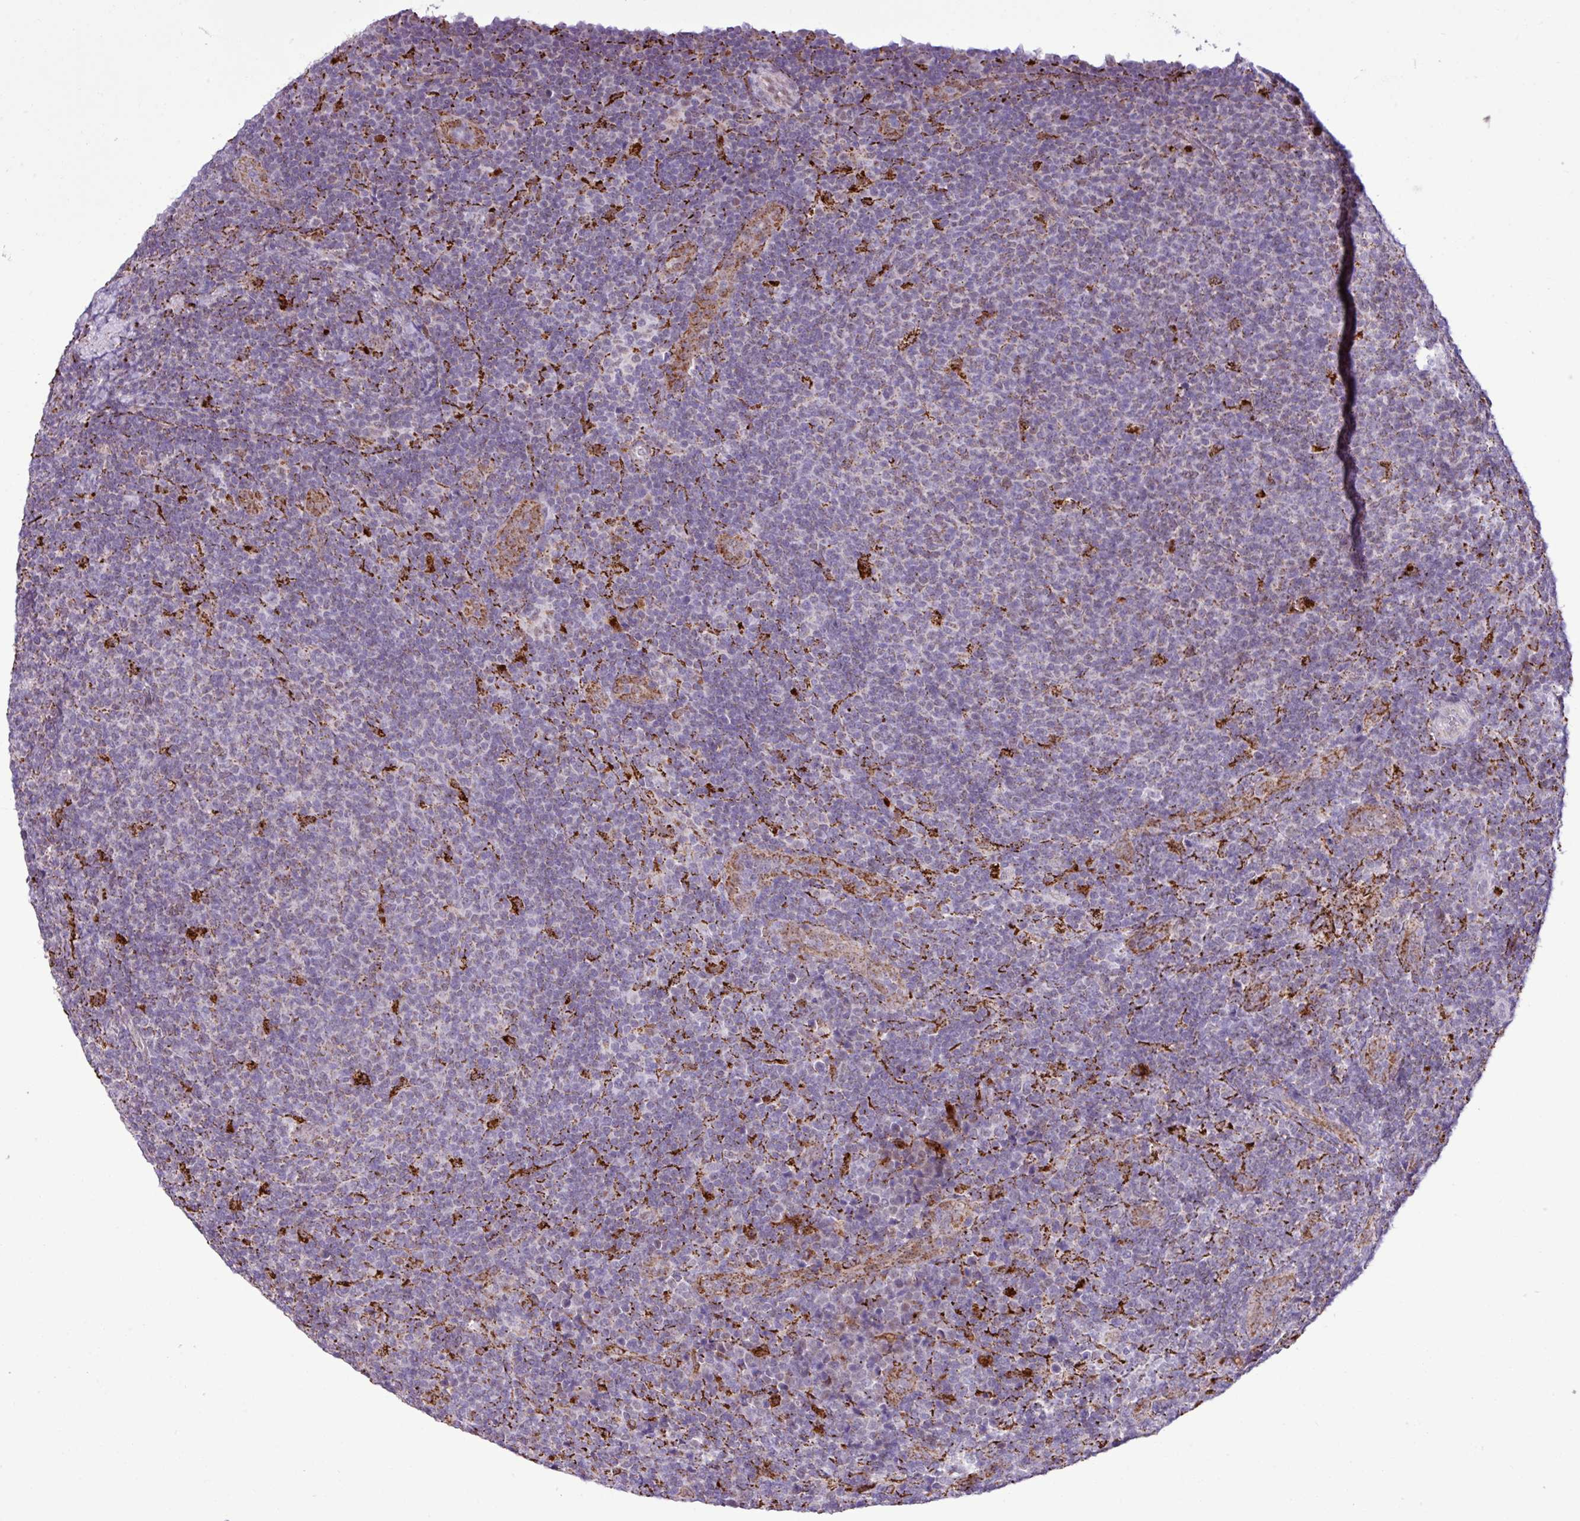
{"staining": {"intensity": "negative", "quantity": "none", "location": "none"}, "tissue": "lymphoma", "cell_type": "Tumor cells", "image_type": "cancer", "snomed": [{"axis": "morphology", "description": "Malignant lymphoma, non-Hodgkin's type, Low grade"}, {"axis": "topography", "description": "Lymph node"}], "caption": "The histopathology image shows no significant expression in tumor cells of low-grade malignant lymphoma, non-Hodgkin's type.", "gene": "SGPP1", "patient": {"sex": "male", "age": 66}}